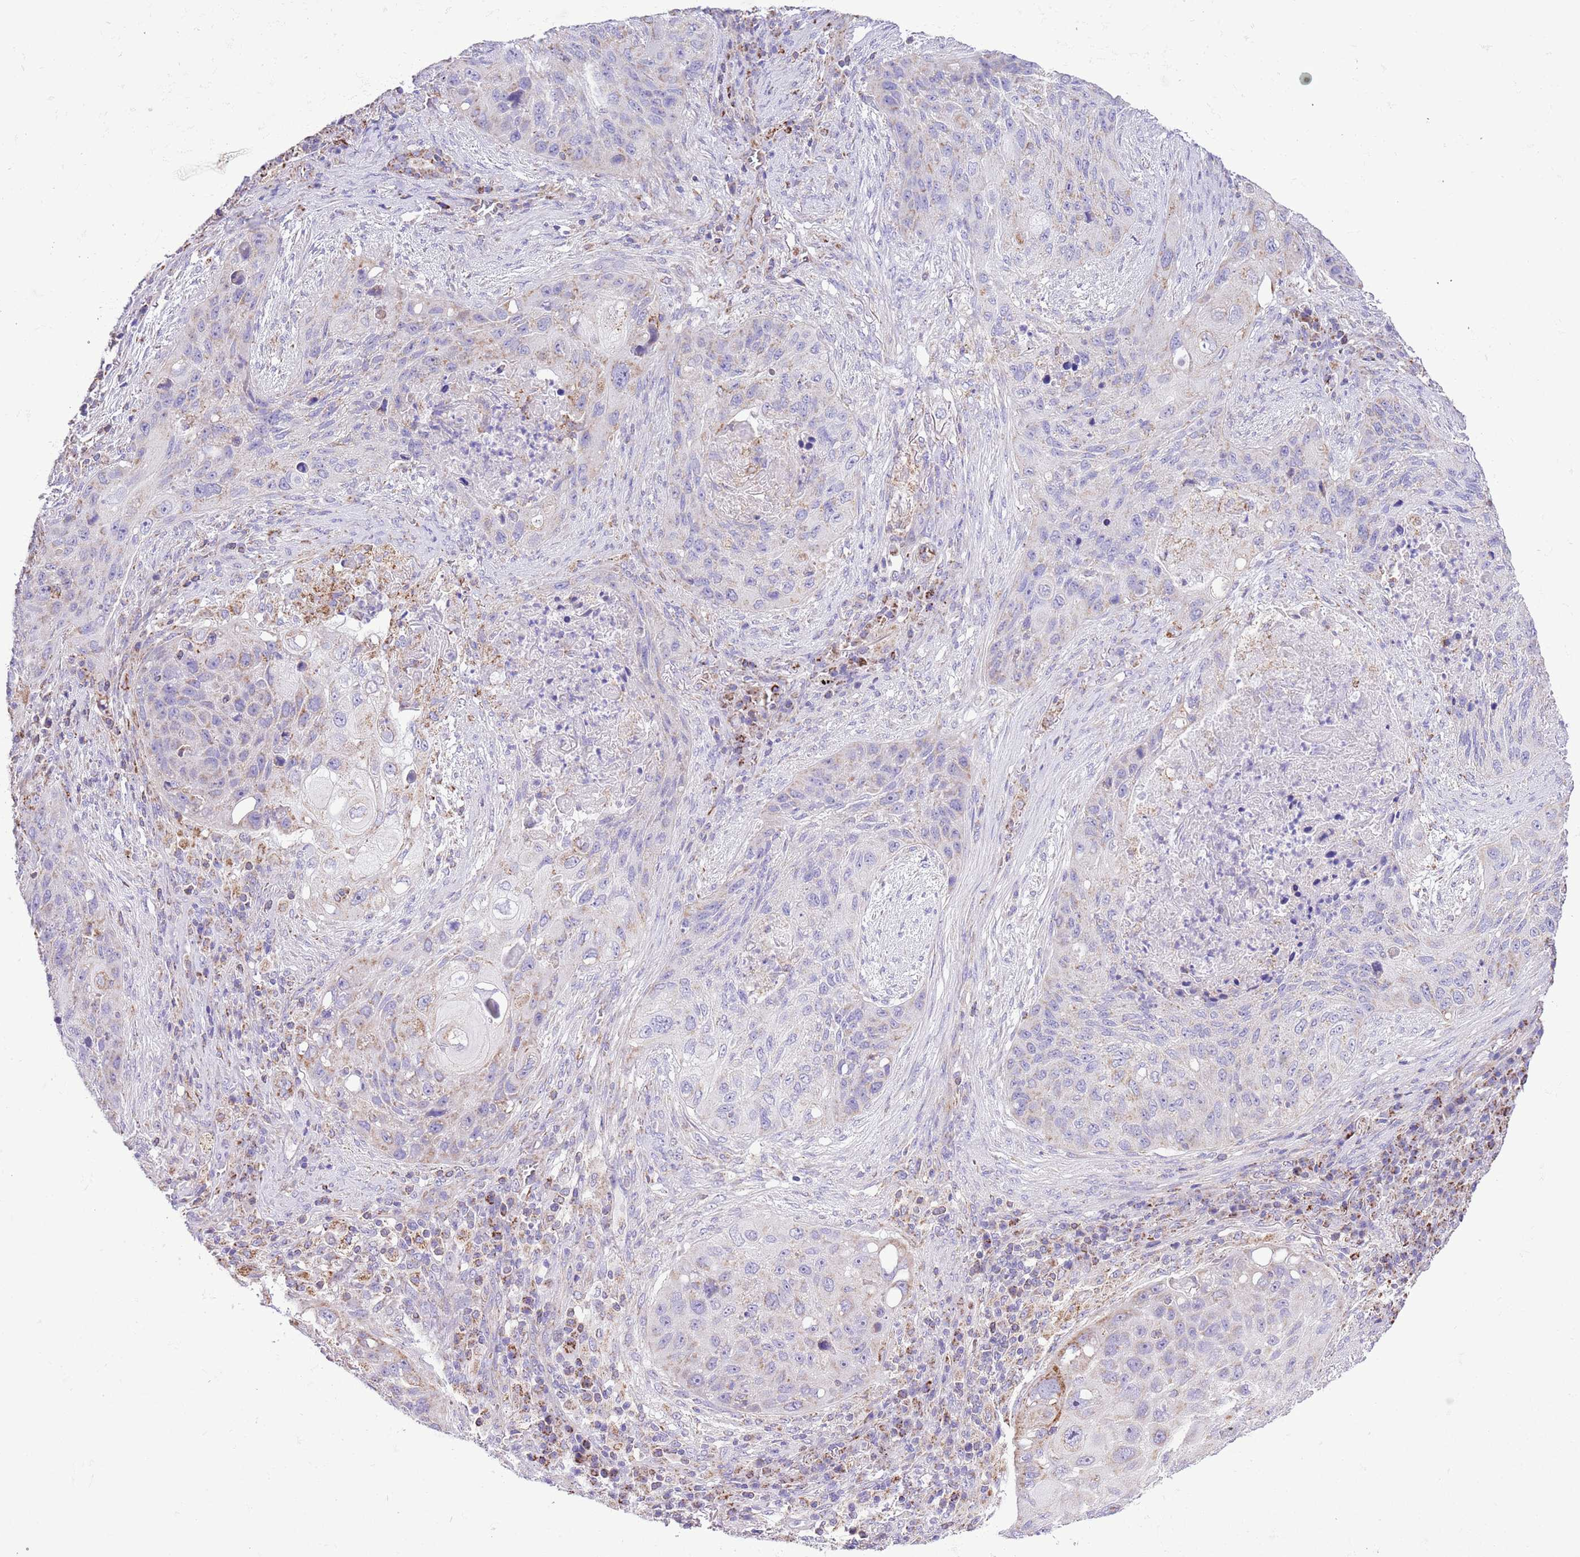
{"staining": {"intensity": "negative", "quantity": "none", "location": "none"}, "tissue": "lung cancer", "cell_type": "Tumor cells", "image_type": "cancer", "snomed": [{"axis": "morphology", "description": "Squamous cell carcinoma, NOS"}, {"axis": "topography", "description": "Lung"}], "caption": "A micrograph of human lung squamous cell carcinoma is negative for staining in tumor cells.", "gene": "SS18L2", "patient": {"sex": "female", "age": 63}}